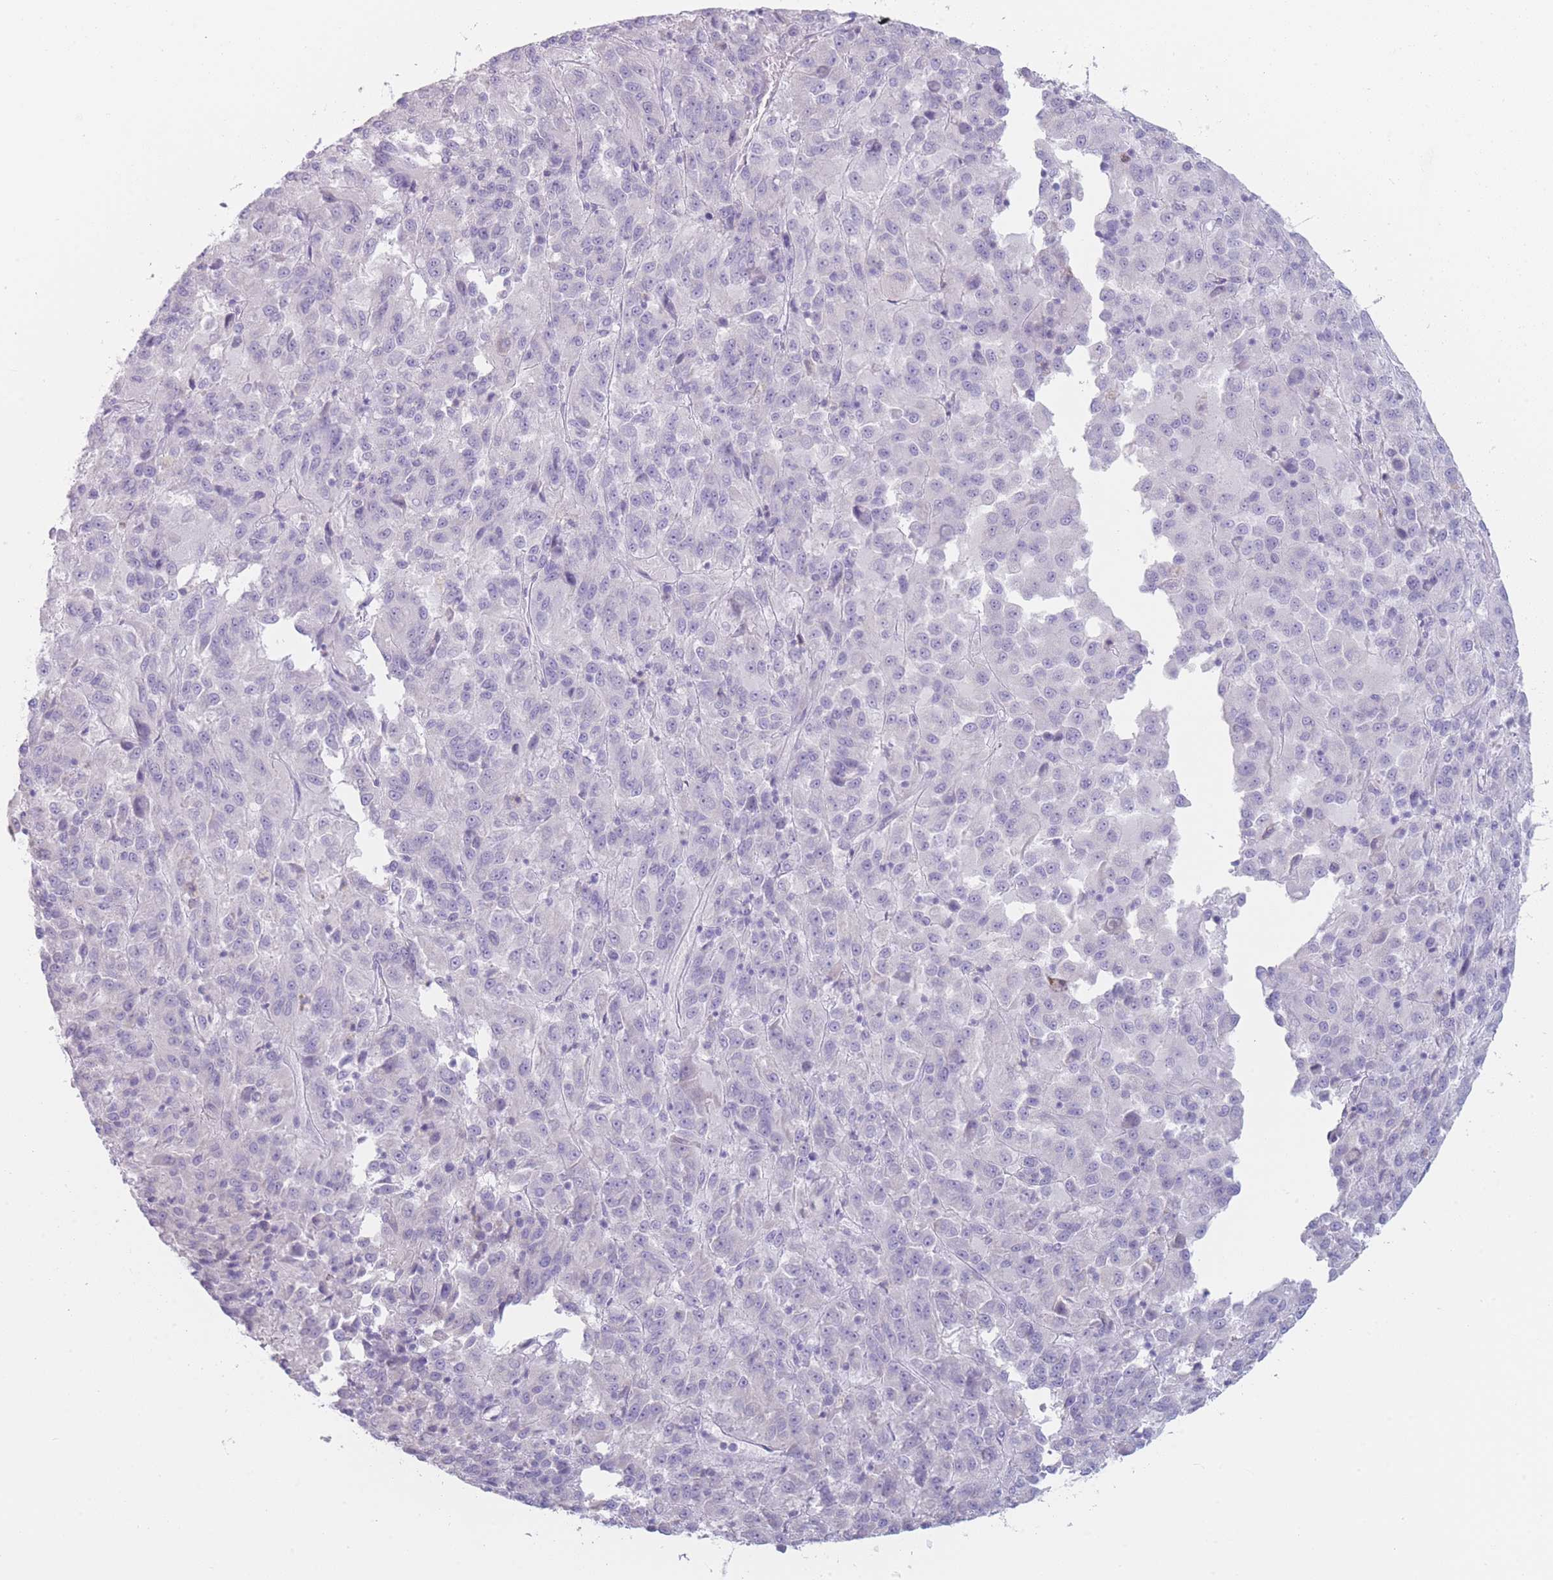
{"staining": {"intensity": "negative", "quantity": "none", "location": "none"}, "tissue": "melanoma", "cell_type": "Tumor cells", "image_type": "cancer", "snomed": [{"axis": "morphology", "description": "Malignant melanoma, Metastatic site"}, {"axis": "topography", "description": "Lung"}], "caption": "IHC image of neoplastic tissue: melanoma stained with DAB (3,3'-diaminobenzidine) reveals no significant protein expression in tumor cells.", "gene": "GPR12", "patient": {"sex": "male", "age": 64}}